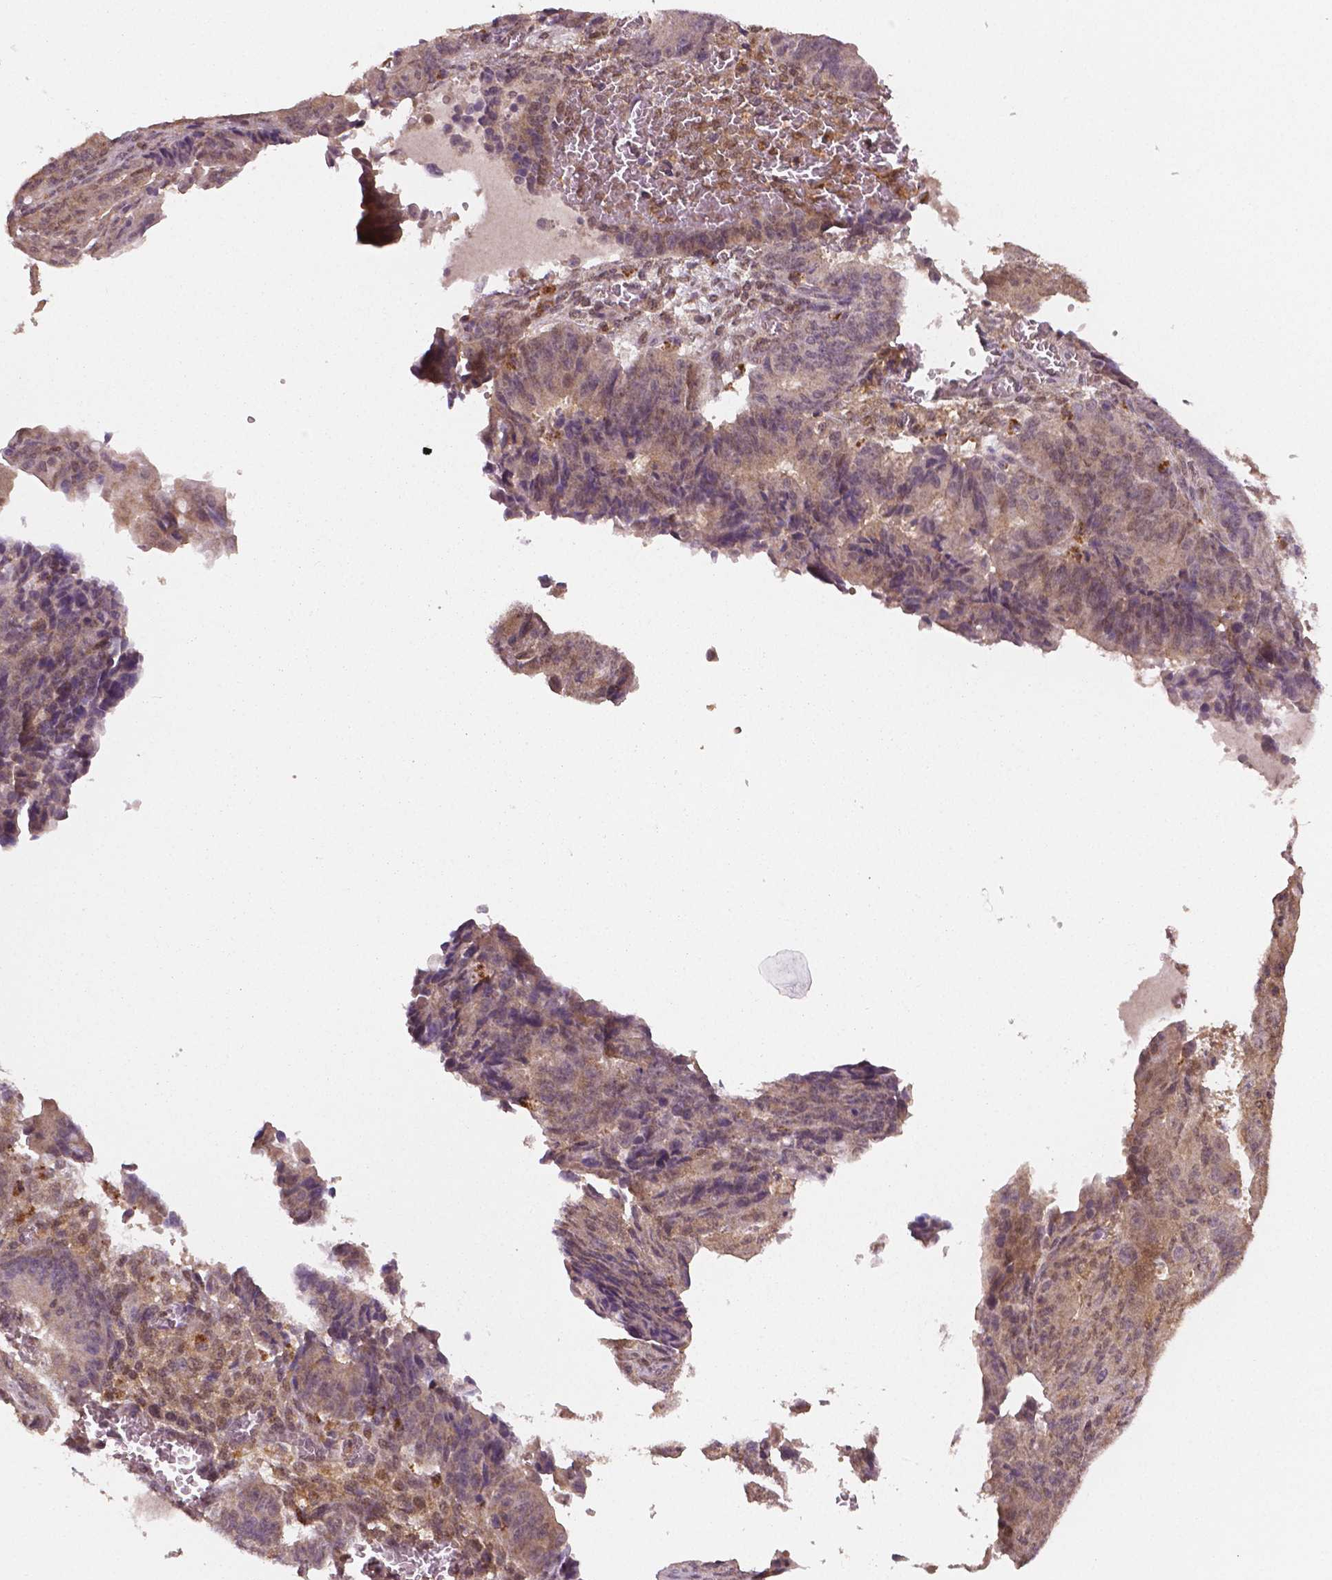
{"staining": {"intensity": "moderate", "quantity": ">75%", "location": "cytoplasmic/membranous"}, "tissue": "ovarian cancer", "cell_type": "Tumor cells", "image_type": "cancer", "snomed": [{"axis": "morphology", "description": "Carcinoma, endometroid"}, {"axis": "topography", "description": "Ovary"}], "caption": "An immunohistochemistry histopathology image of tumor tissue is shown. Protein staining in brown highlights moderate cytoplasmic/membranous positivity in ovarian endometroid carcinoma within tumor cells.", "gene": "STAT3", "patient": {"sex": "female", "age": 42}}